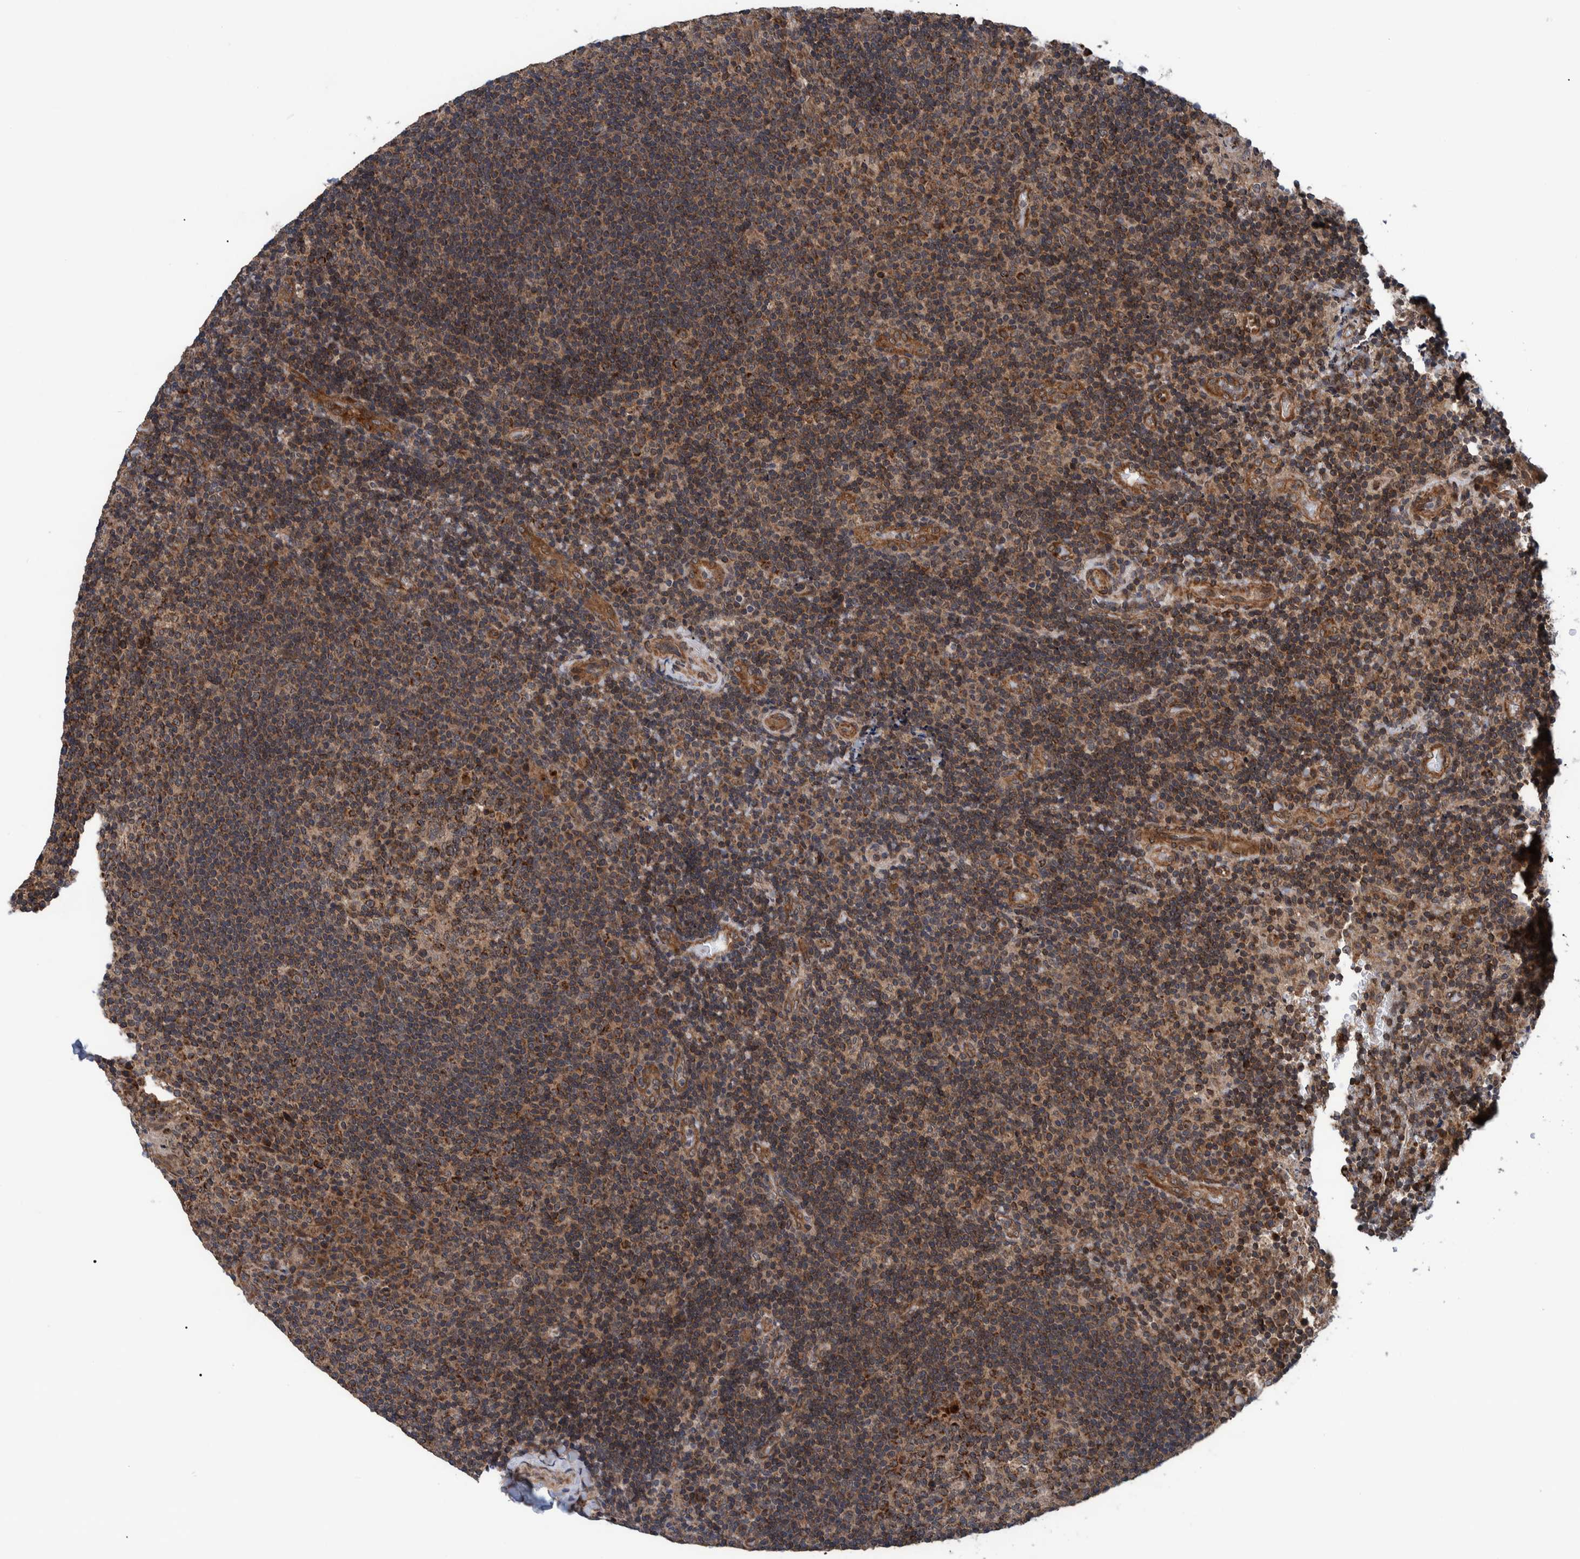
{"staining": {"intensity": "moderate", "quantity": ">75%", "location": "cytoplasmic/membranous"}, "tissue": "lymphoma", "cell_type": "Tumor cells", "image_type": "cancer", "snomed": [{"axis": "morphology", "description": "Malignant lymphoma, non-Hodgkin's type, High grade"}, {"axis": "topography", "description": "Tonsil"}], "caption": "A brown stain highlights moderate cytoplasmic/membranous expression of a protein in lymphoma tumor cells.", "gene": "MRPS7", "patient": {"sex": "female", "age": 36}}